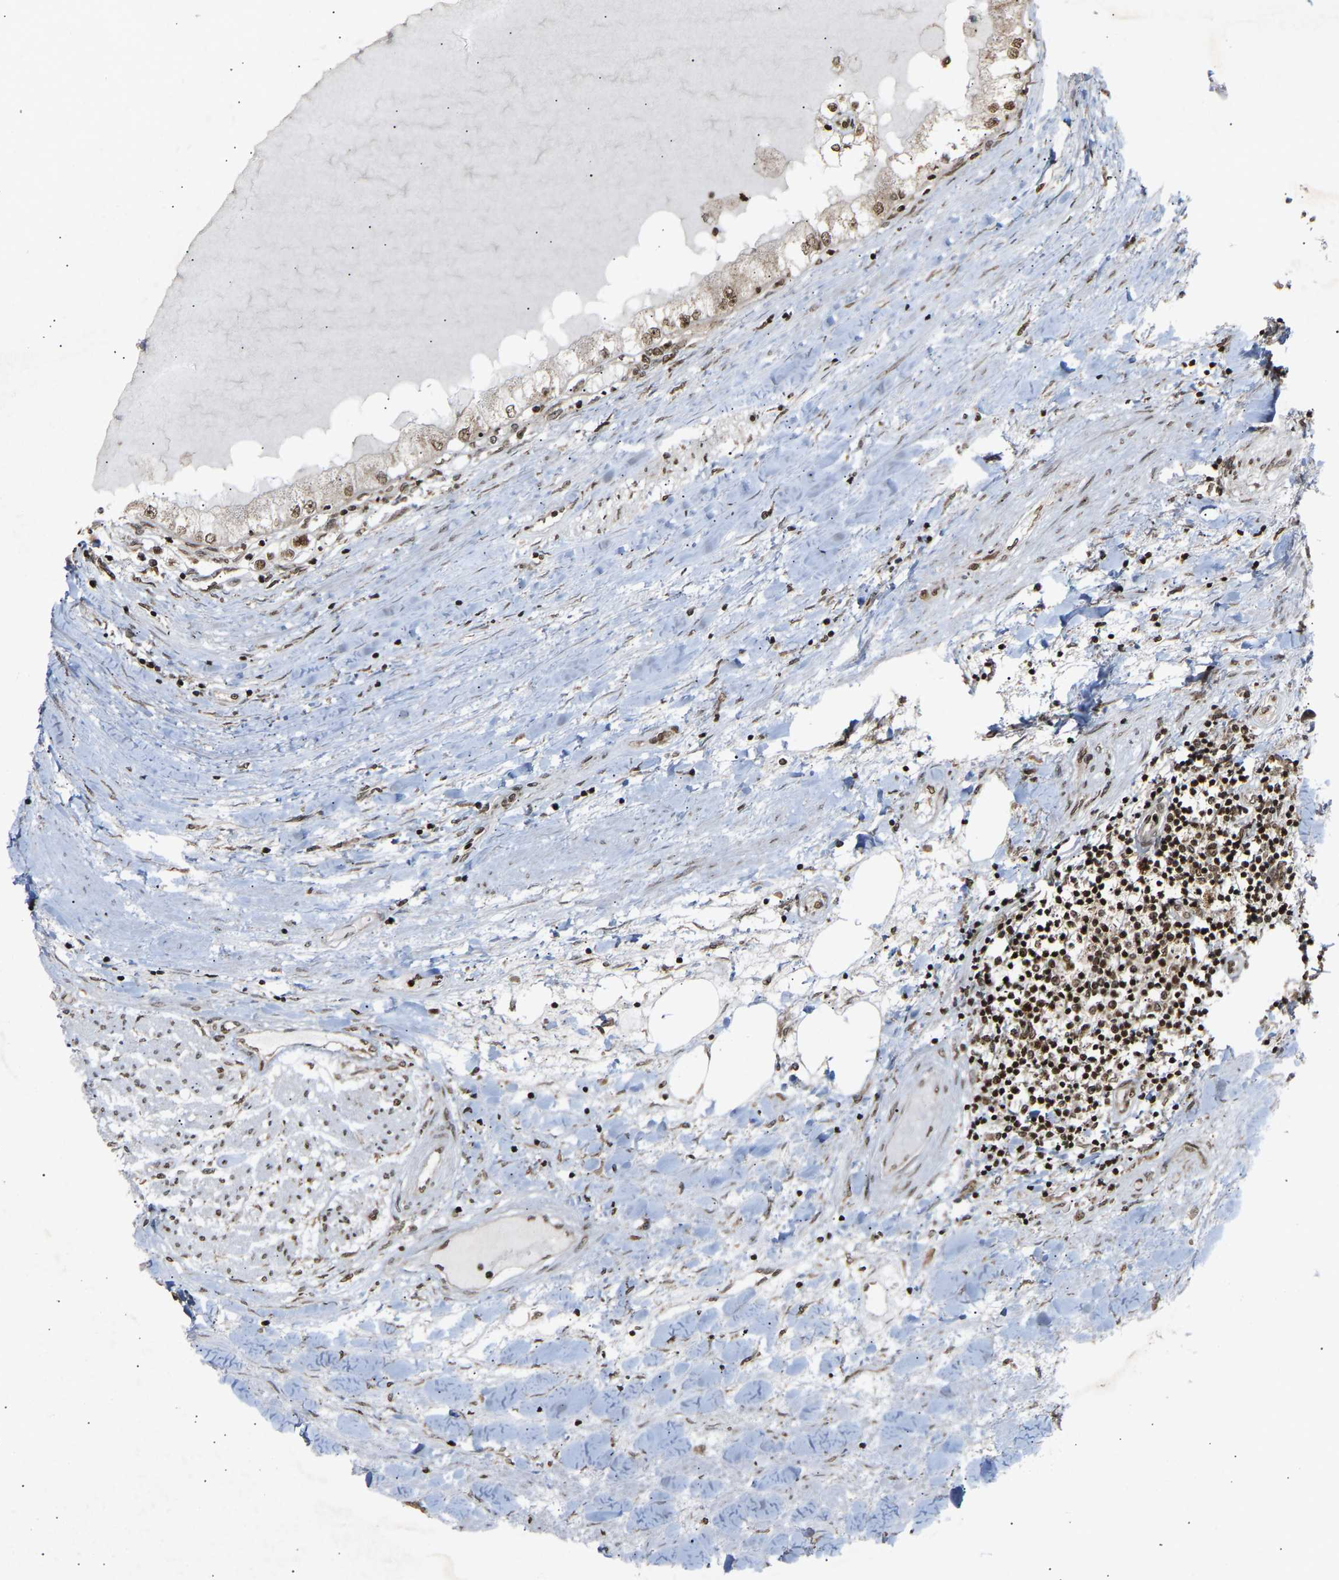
{"staining": {"intensity": "moderate", "quantity": ">75%", "location": "nuclear"}, "tissue": "renal cancer", "cell_type": "Tumor cells", "image_type": "cancer", "snomed": [{"axis": "morphology", "description": "Adenocarcinoma, NOS"}, {"axis": "topography", "description": "Kidney"}], "caption": "Immunohistochemistry image of renal cancer stained for a protein (brown), which exhibits medium levels of moderate nuclear positivity in about >75% of tumor cells.", "gene": "ALYREF", "patient": {"sex": "male", "age": 68}}